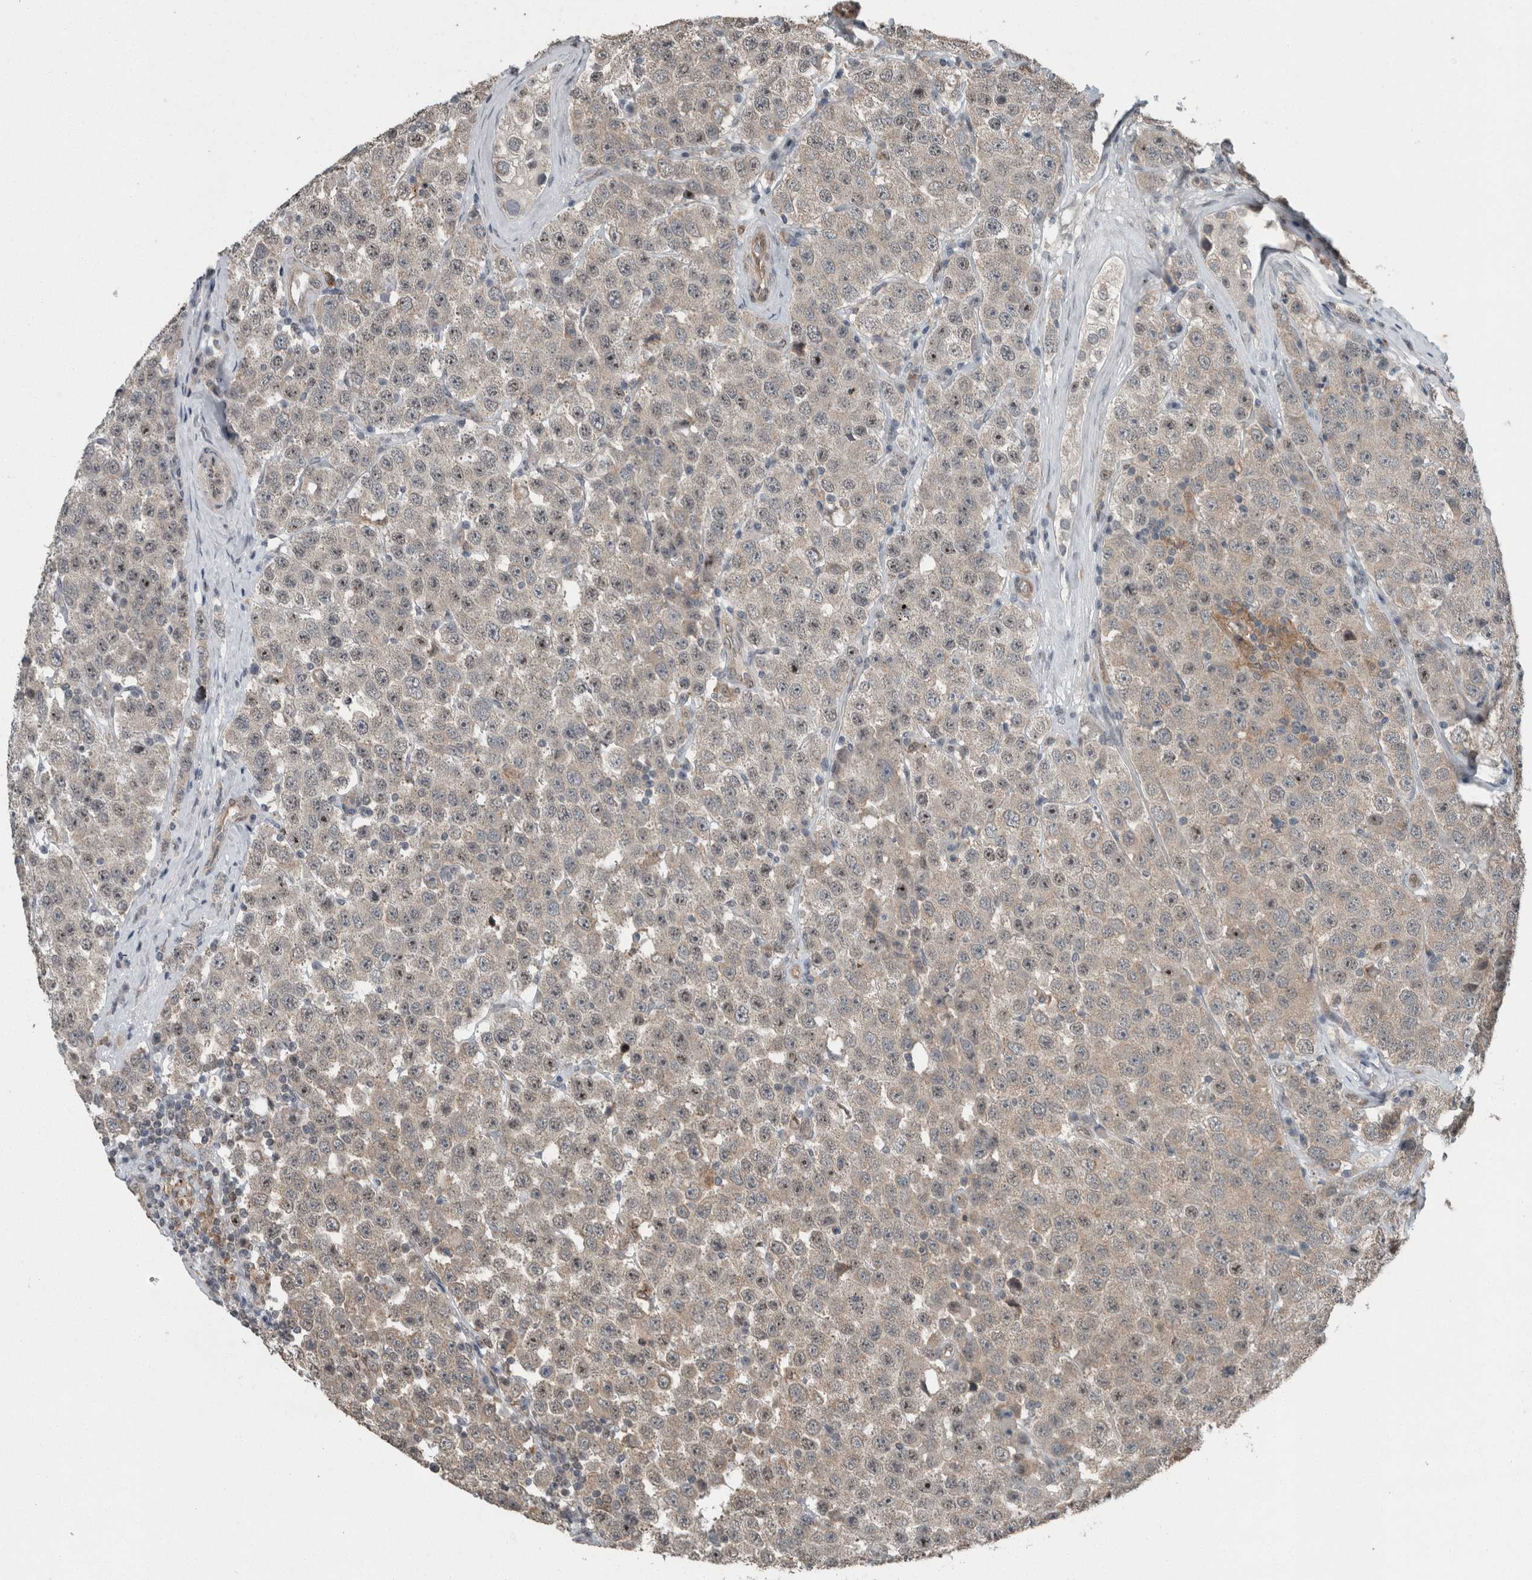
{"staining": {"intensity": "negative", "quantity": "none", "location": "none"}, "tissue": "testis cancer", "cell_type": "Tumor cells", "image_type": "cancer", "snomed": [{"axis": "morphology", "description": "Seminoma, NOS"}, {"axis": "morphology", "description": "Carcinoma, Embryonal, NOS"}, {"axis": "topography", "description": "Testis"}], "caption": "Immunohistochemical staining of seminoma (testis) shows no significant staining in tumor cells.", "gene": "MYO1E", "patient": {"sex": "male", "age": 28}}